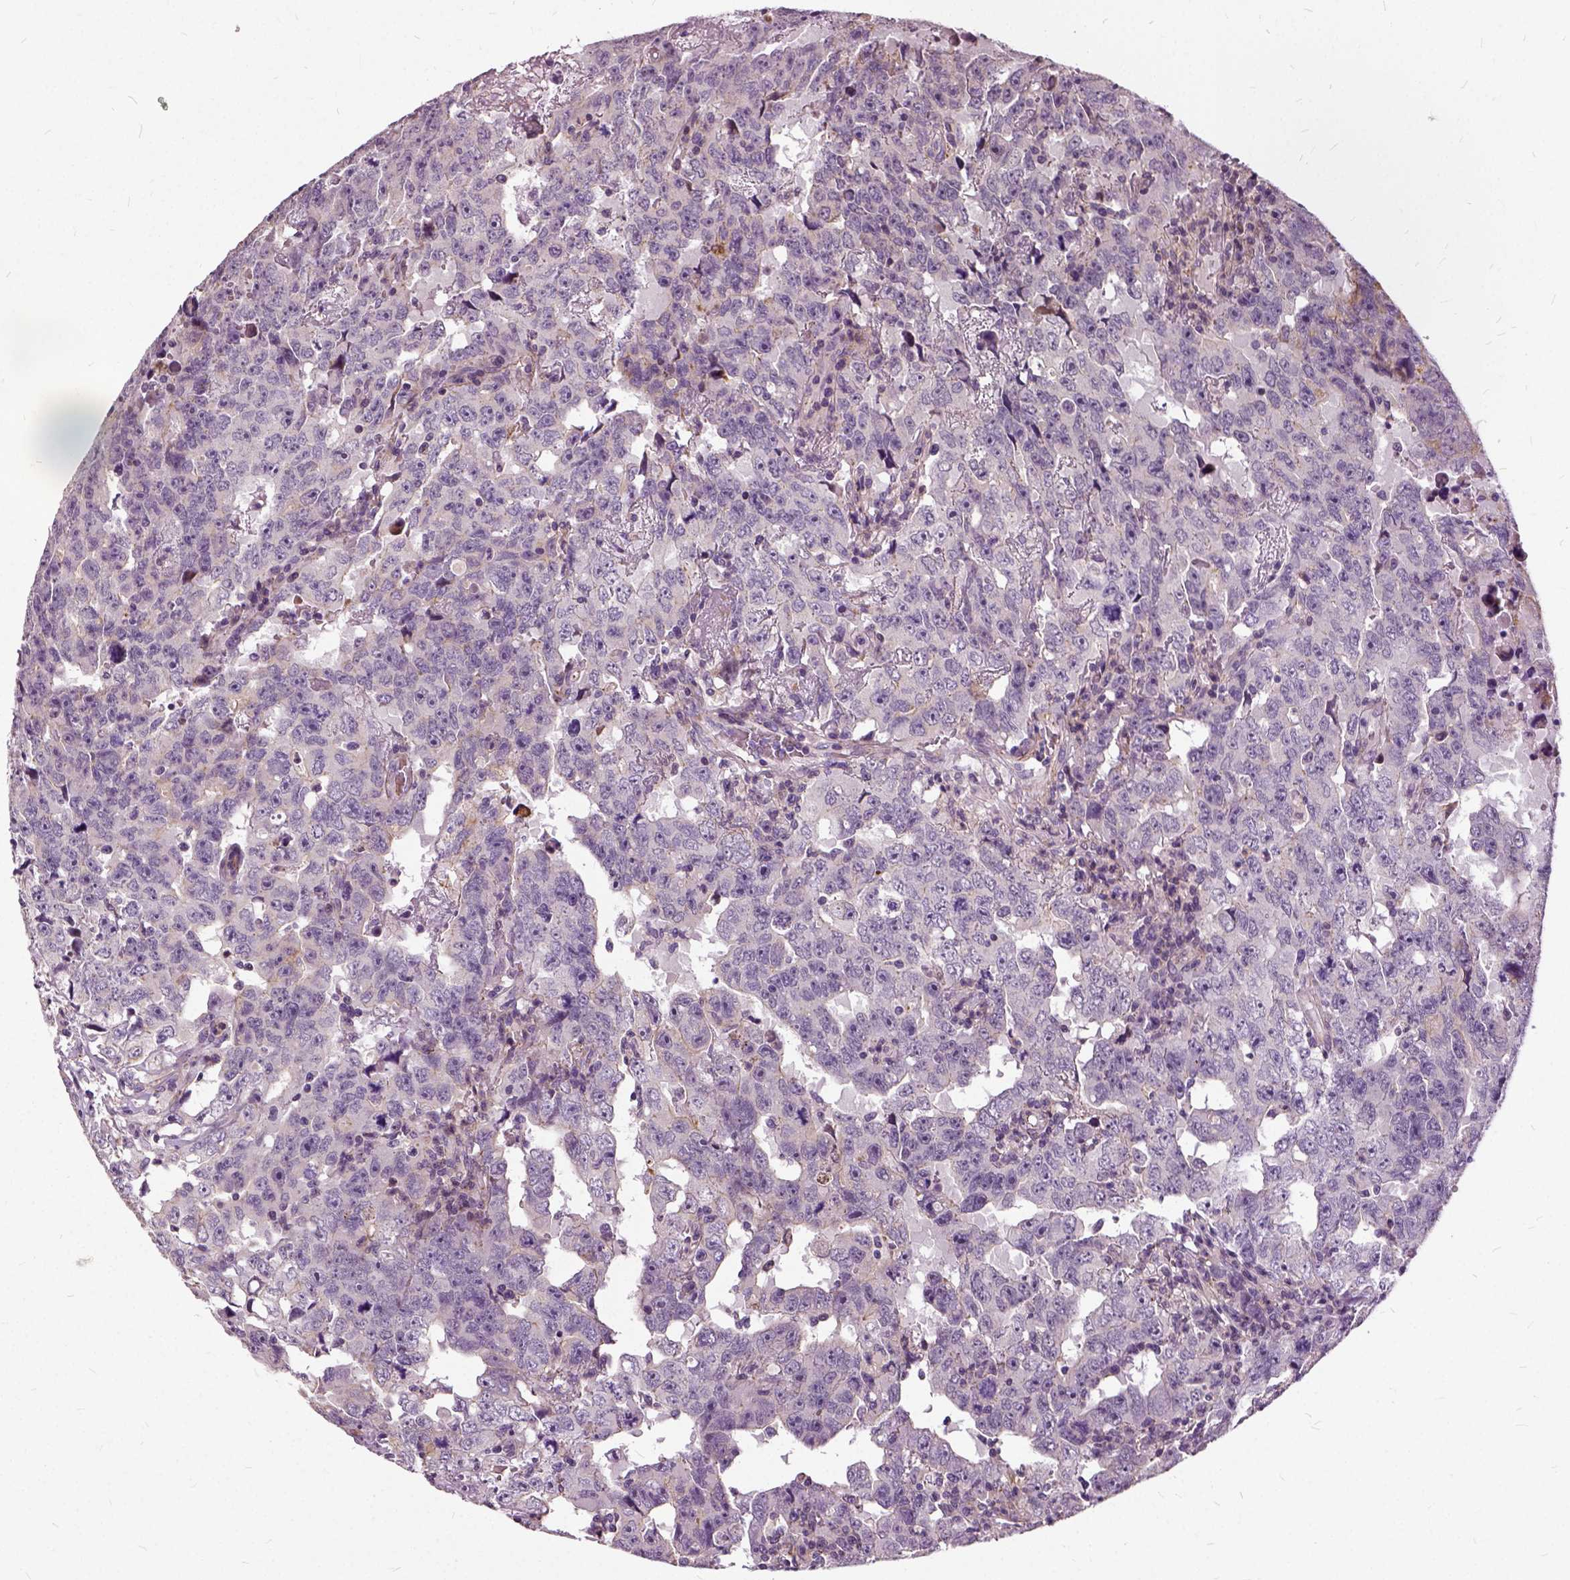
{"staining": {"intensity": "negative", "quantity": "none", "location": "none"}, "tissue": "testis cancer", "cell_type": "Tumor cells", "image_type": "cancer", "snomed": [{"axis": "morphology", "description": "Carcinoma, Embryonal, NOS"}, {"axis": "topography", "description": "Testis"}], "caption": "This is a photomicrograph of immunohistochemistry (IHC) staining of testis cancer, which shows no expression in tumor cells. (DAB (3,3'-diaminobenzidine) immunohistochemistry, high magnification).", "gene": "ILRUN", "patient": {"sex": "male", "age": 24}}